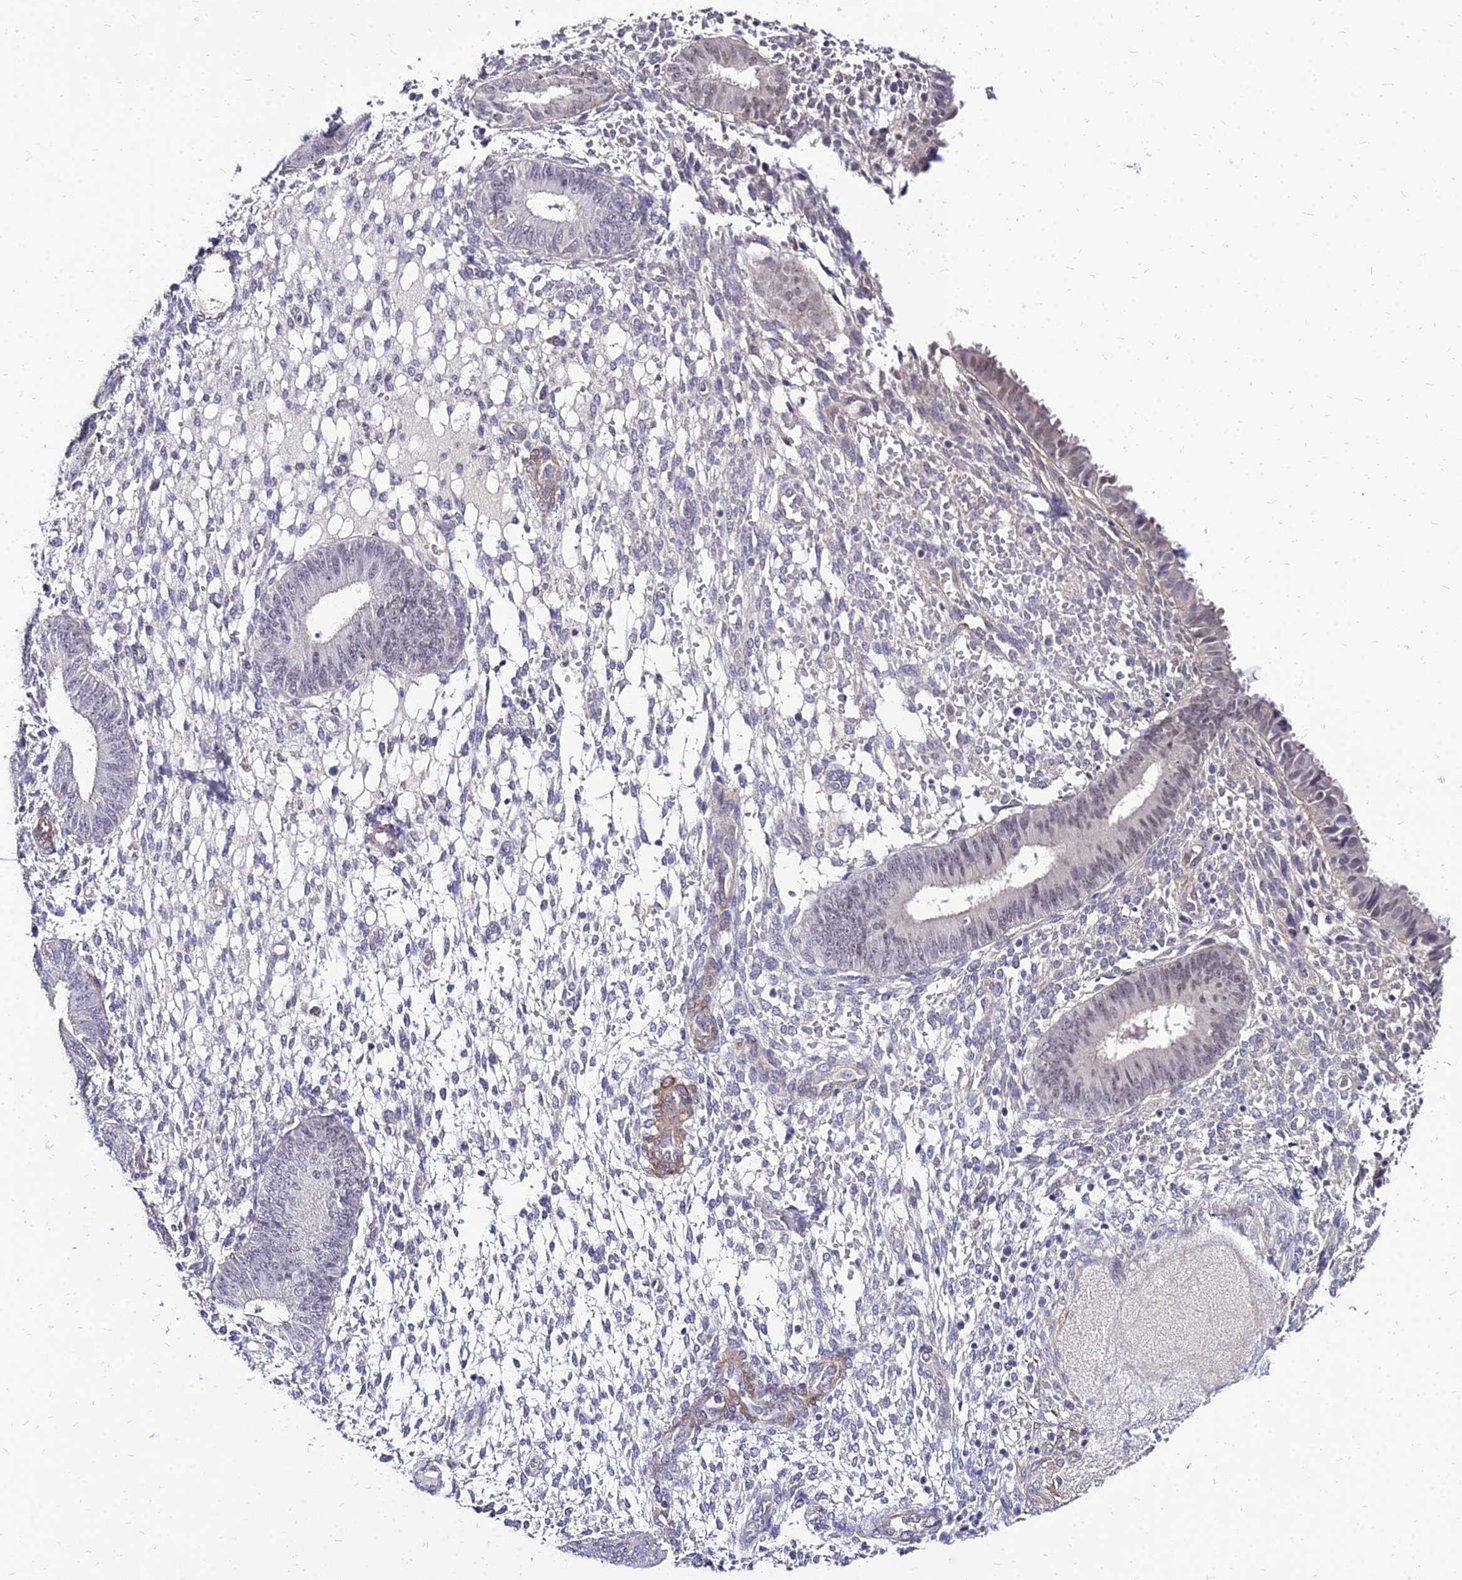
{"staining": {"intensity": "negative", "quantity": "none", "location": "none"}, "tissue": "endometrium", "cell_type": "Cells in endometrial stroma", "image_type": "normal", "snomed": [{"axis": "morphology", "description": "Normal tissue, NOS"}, {"axis": "topography", "description": "Endometrium"}], "caption": "Immunohistochemistry of benign human endometrium demonstrates no staining in cells in endometrial stroma.", "gene": "YEATS2", "patient": {"sex": "female", "age": 49}}